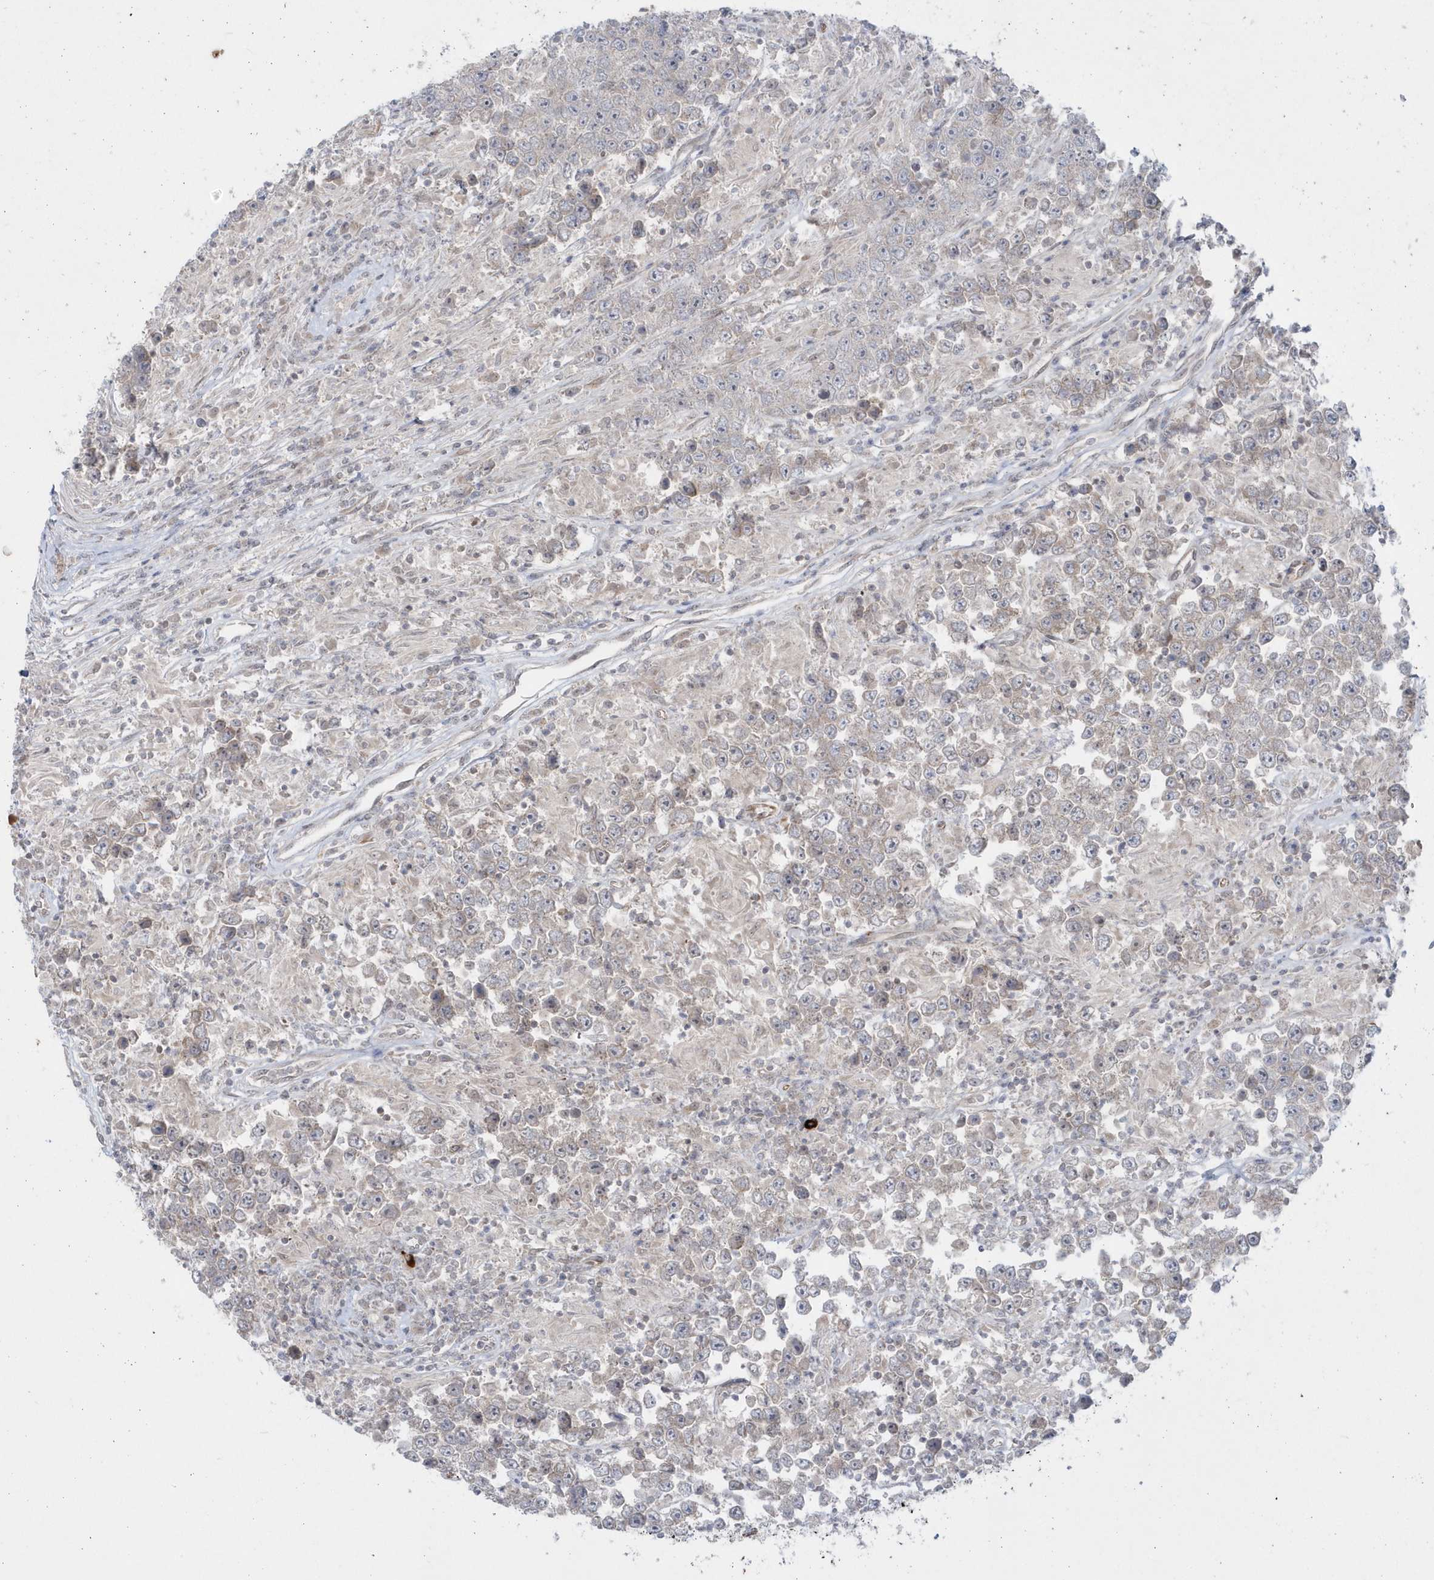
{"staining": {"intensity": "negative", "quantity": "none", "location": "none"}, "tissue": "testis cancer", "cell_type": "Tumor cells", "image_type": "cancer", "snomed": [{"axis": "morphology", "description": "Normal tissue, NOS"}, {"axis": "morphology", "description": "Urothelial carcinoma, High grade"}, {"axis": "morphology", "description": "Seminoma, NOS"}, {"axis": "morphology", "description": "Carcinoma, Embryonal, NOS"}, {"axis": "topography", "description": "Urinary bladder"}, {"axis": "topography", "description": "Testis"}], "caption": "Tumor cells are negative for protein expression in human testis cancer (embryonal carcinoma).", "gene": "DHX57", "patient": {"sex": "male", "age": 41}}